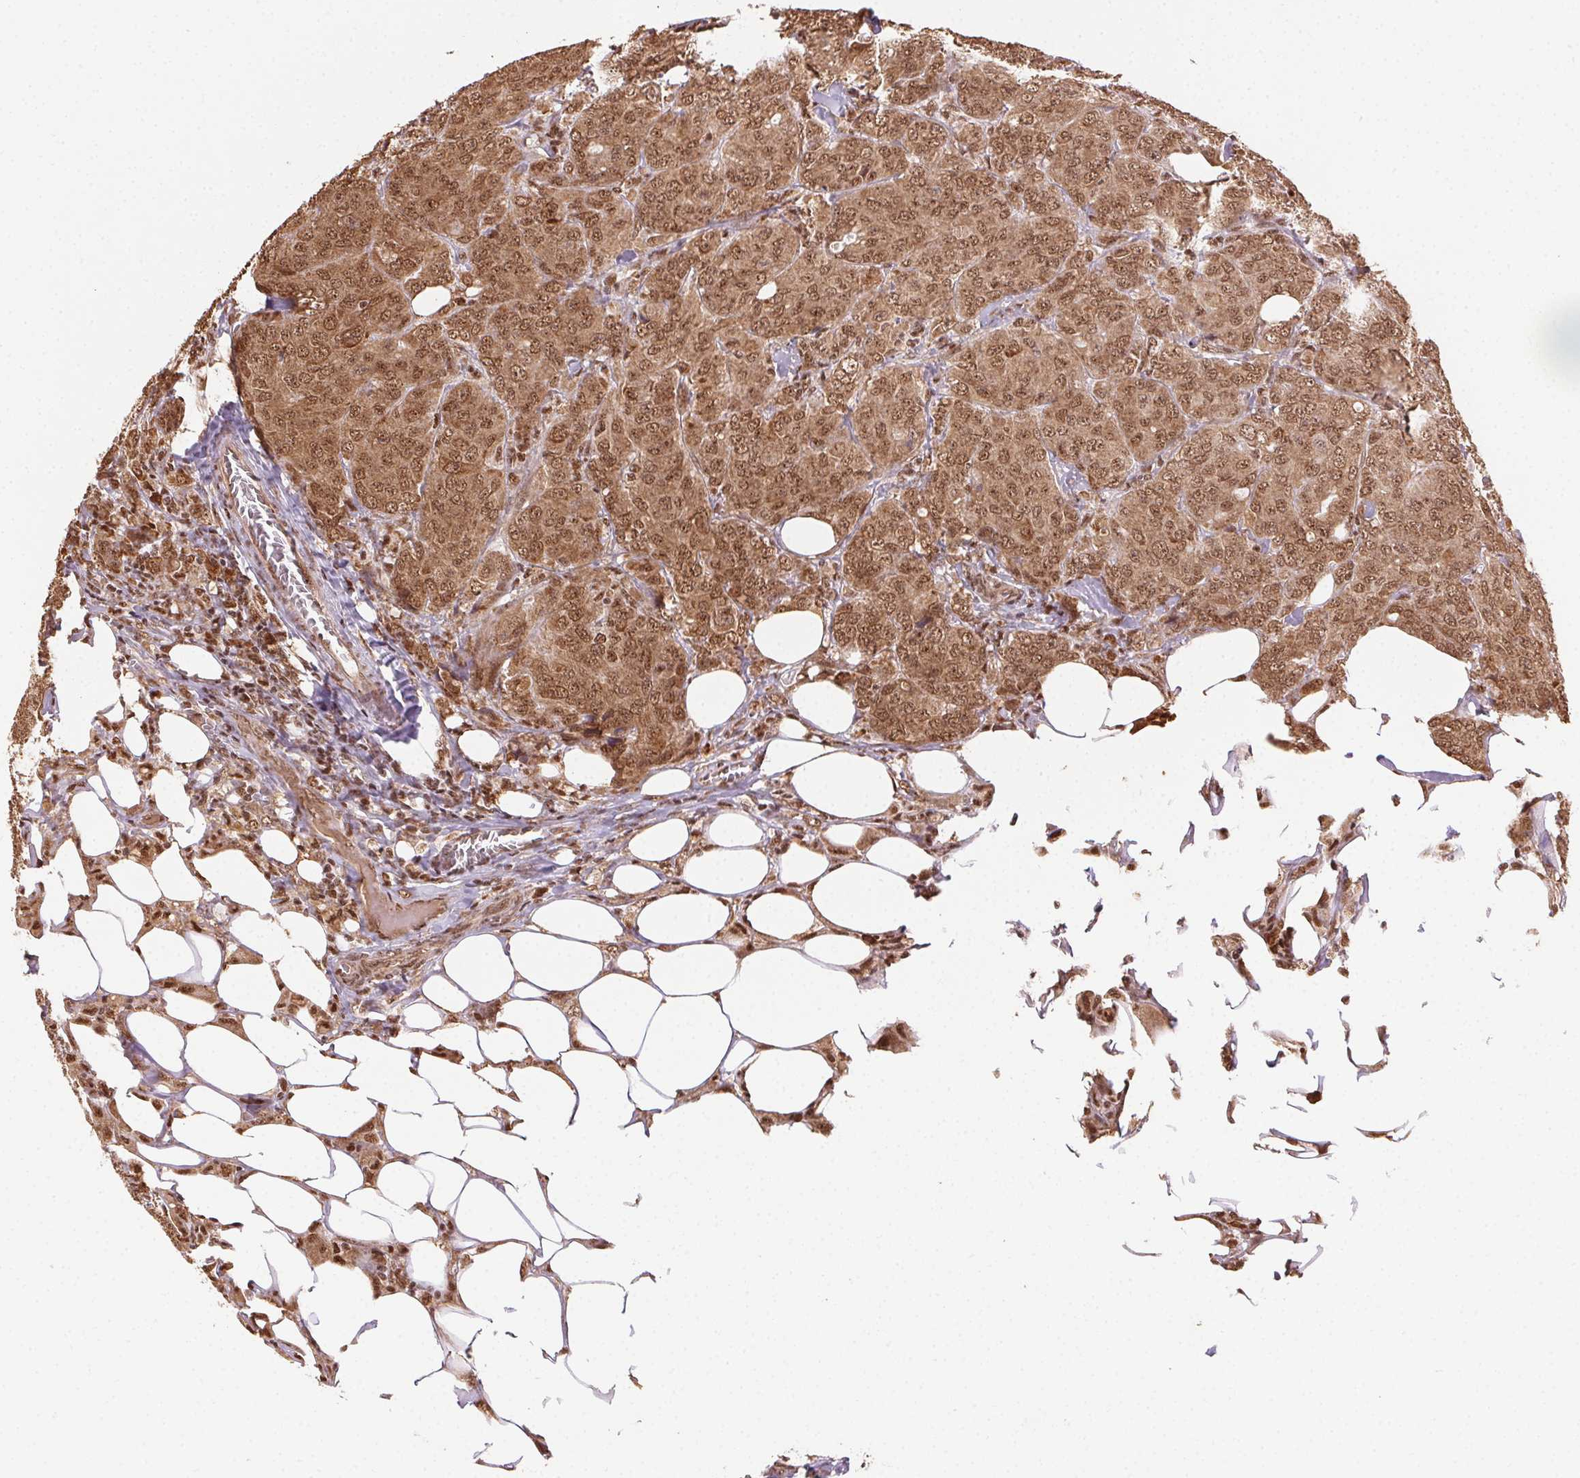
{"staining": {"intensity": "moderate", "quantity": ">75%", "location": "cytoplasmic/membranous,nuclear"}, "tissue": "breast cancer", "cell_type": "Tumor cells", "image_type": "cancer", "snomed": [{"axis": "morphology", "description": "Duct carcinoma"}, {"axis": "topography", "description": "Breast"}], "caption": "This image reveals immunohistochemistry staining of breast cancer, with medium moderate cytoplasmic/membranous and nuclear staining in approximately >75% of tumor cells.", "gene": "TREML4", "patient": {"sex": "female", "age": 43}}